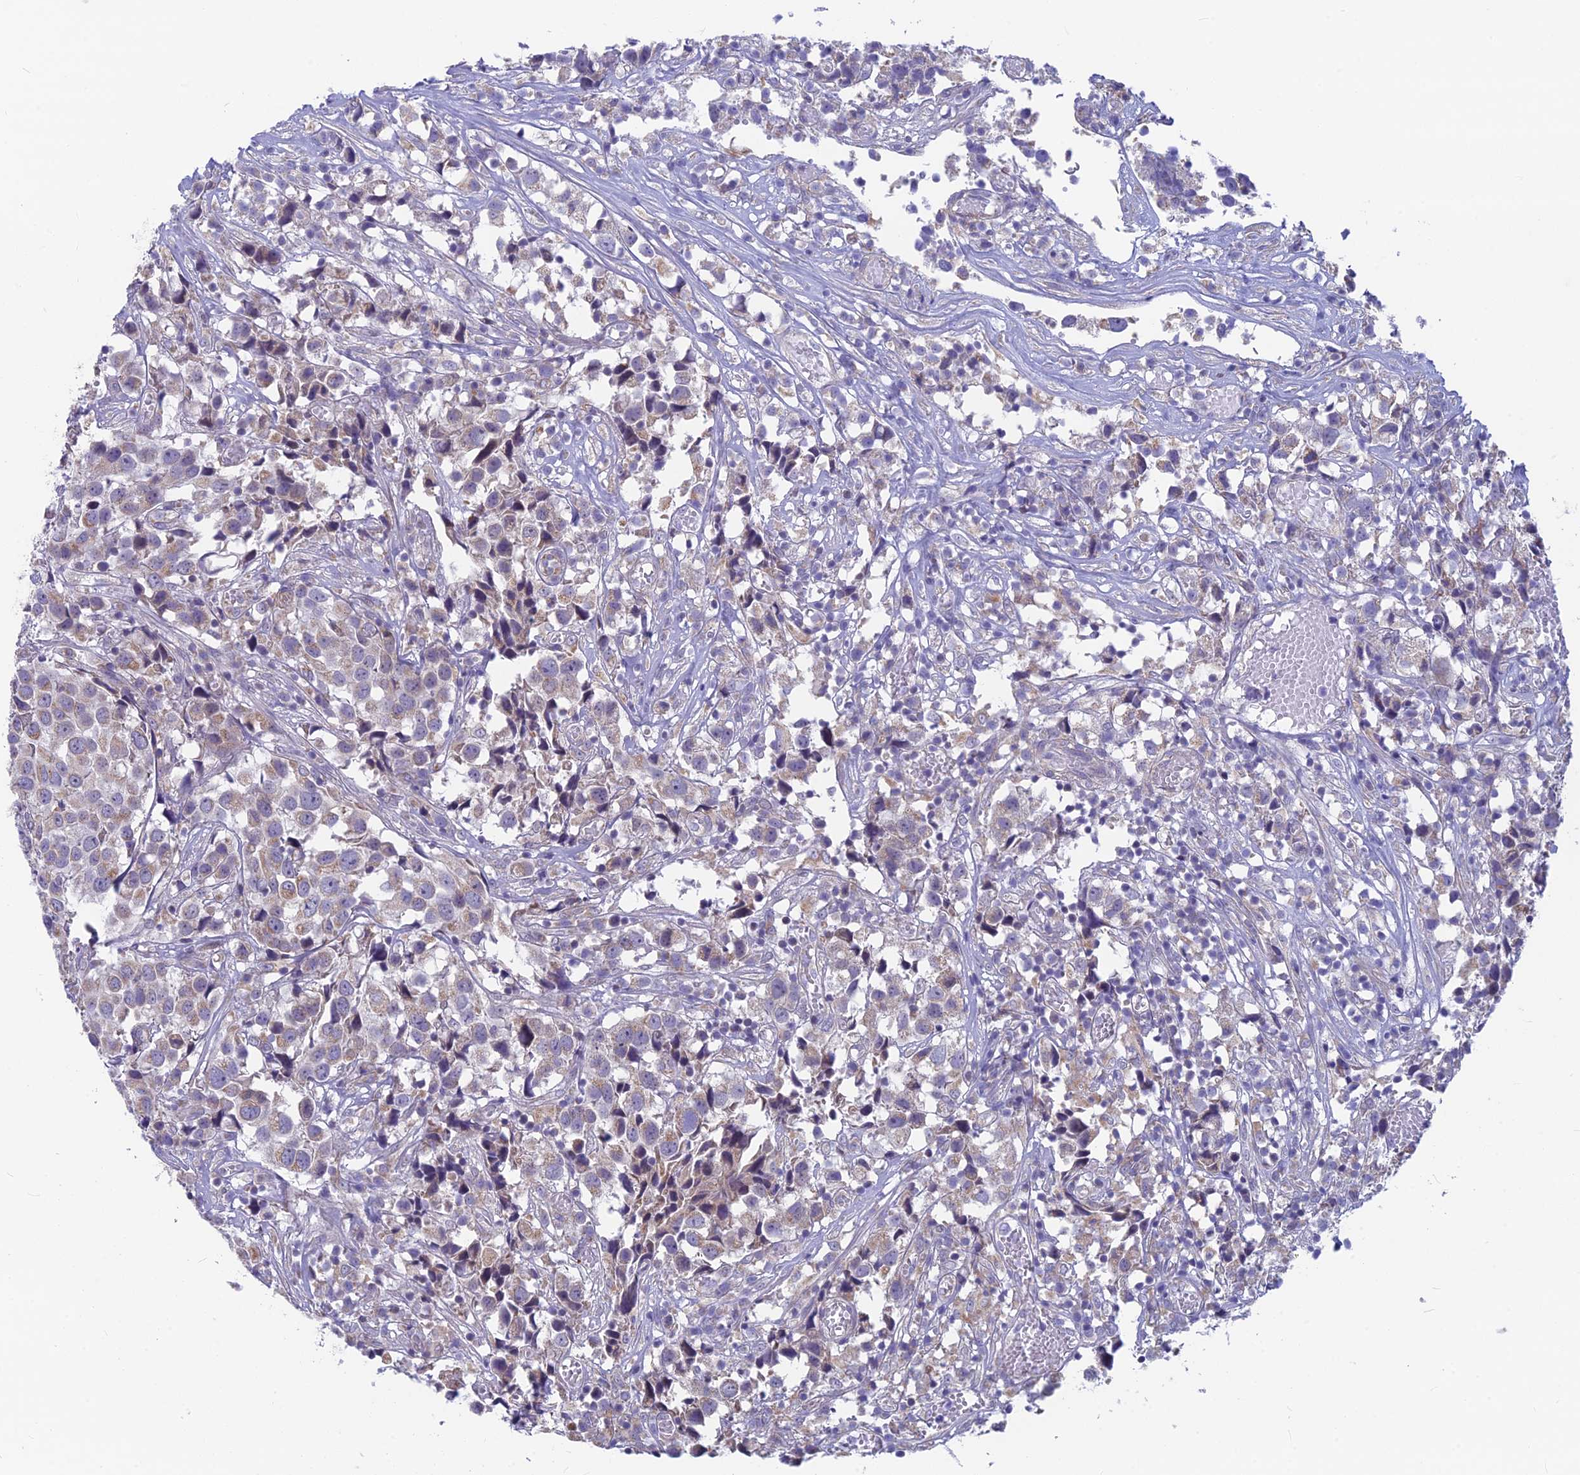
{"staining": {"intensity": "weak", "quantity": "25%-75%", "location": "cytoplasmic/membranous"}, "tissue": "urothelial cancer", "cell_type": "Tumor cells", "image_type": "cancer", "snomed": [{"axis": "morphology", "description": "Urothelial carcinoma, High grade"}, {"axis": "topography", "description": "Urinary bladder"}], "caption": "IHC of human urothelial carcinoma (high-grade) demonstrates low levels of weak cytoplasmic/membranous positivity in about 25%-75% of tumor cells.", "gene": "PLAC9", "patient": {"sex": "female", "age": 75}}